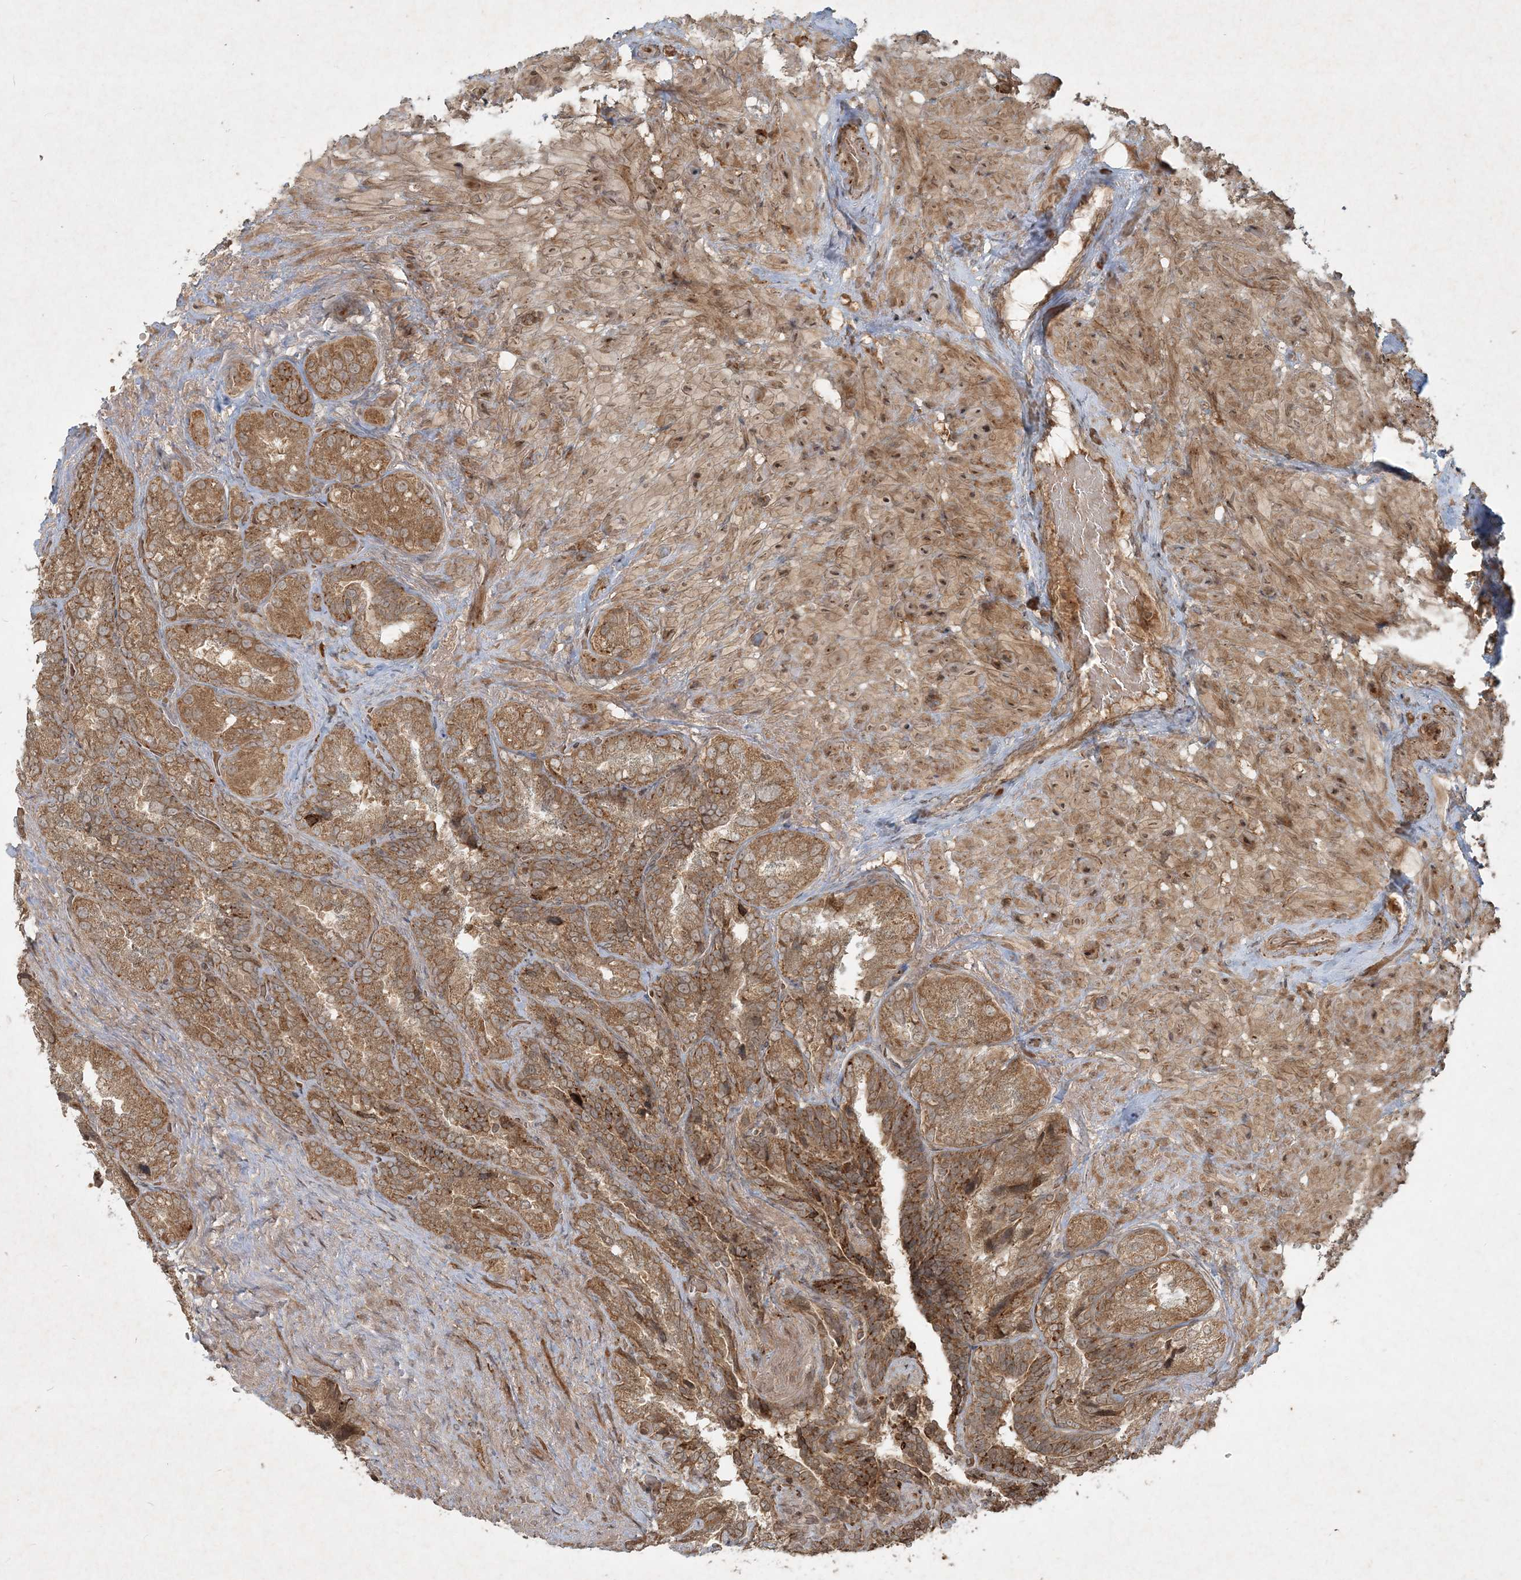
{"staining": {"intensity": "moderate", "quantity": ">75%", "location": "cytoplasmic/membranous"}, "tissue": "seminal vesicle", "cell_type": "Glandular cells", "image_type": "normal", "snomed": [{"axis": "morphology", "description": "Normal tissue, NOS"}, {"axis": "topography", "description": "Seminal veicle"}, {"axis": "topography", "description": "Peripheral nerve tissue"}], "caption": "Immunohistochemical staining of unremarkable human seminal vesicle shows medium levels of moderate cytoplasmic/membranous expression in approximately >75% of glandular cells.", "gene": "NARS1", "patient": {"sex": "male", "age": 63}}